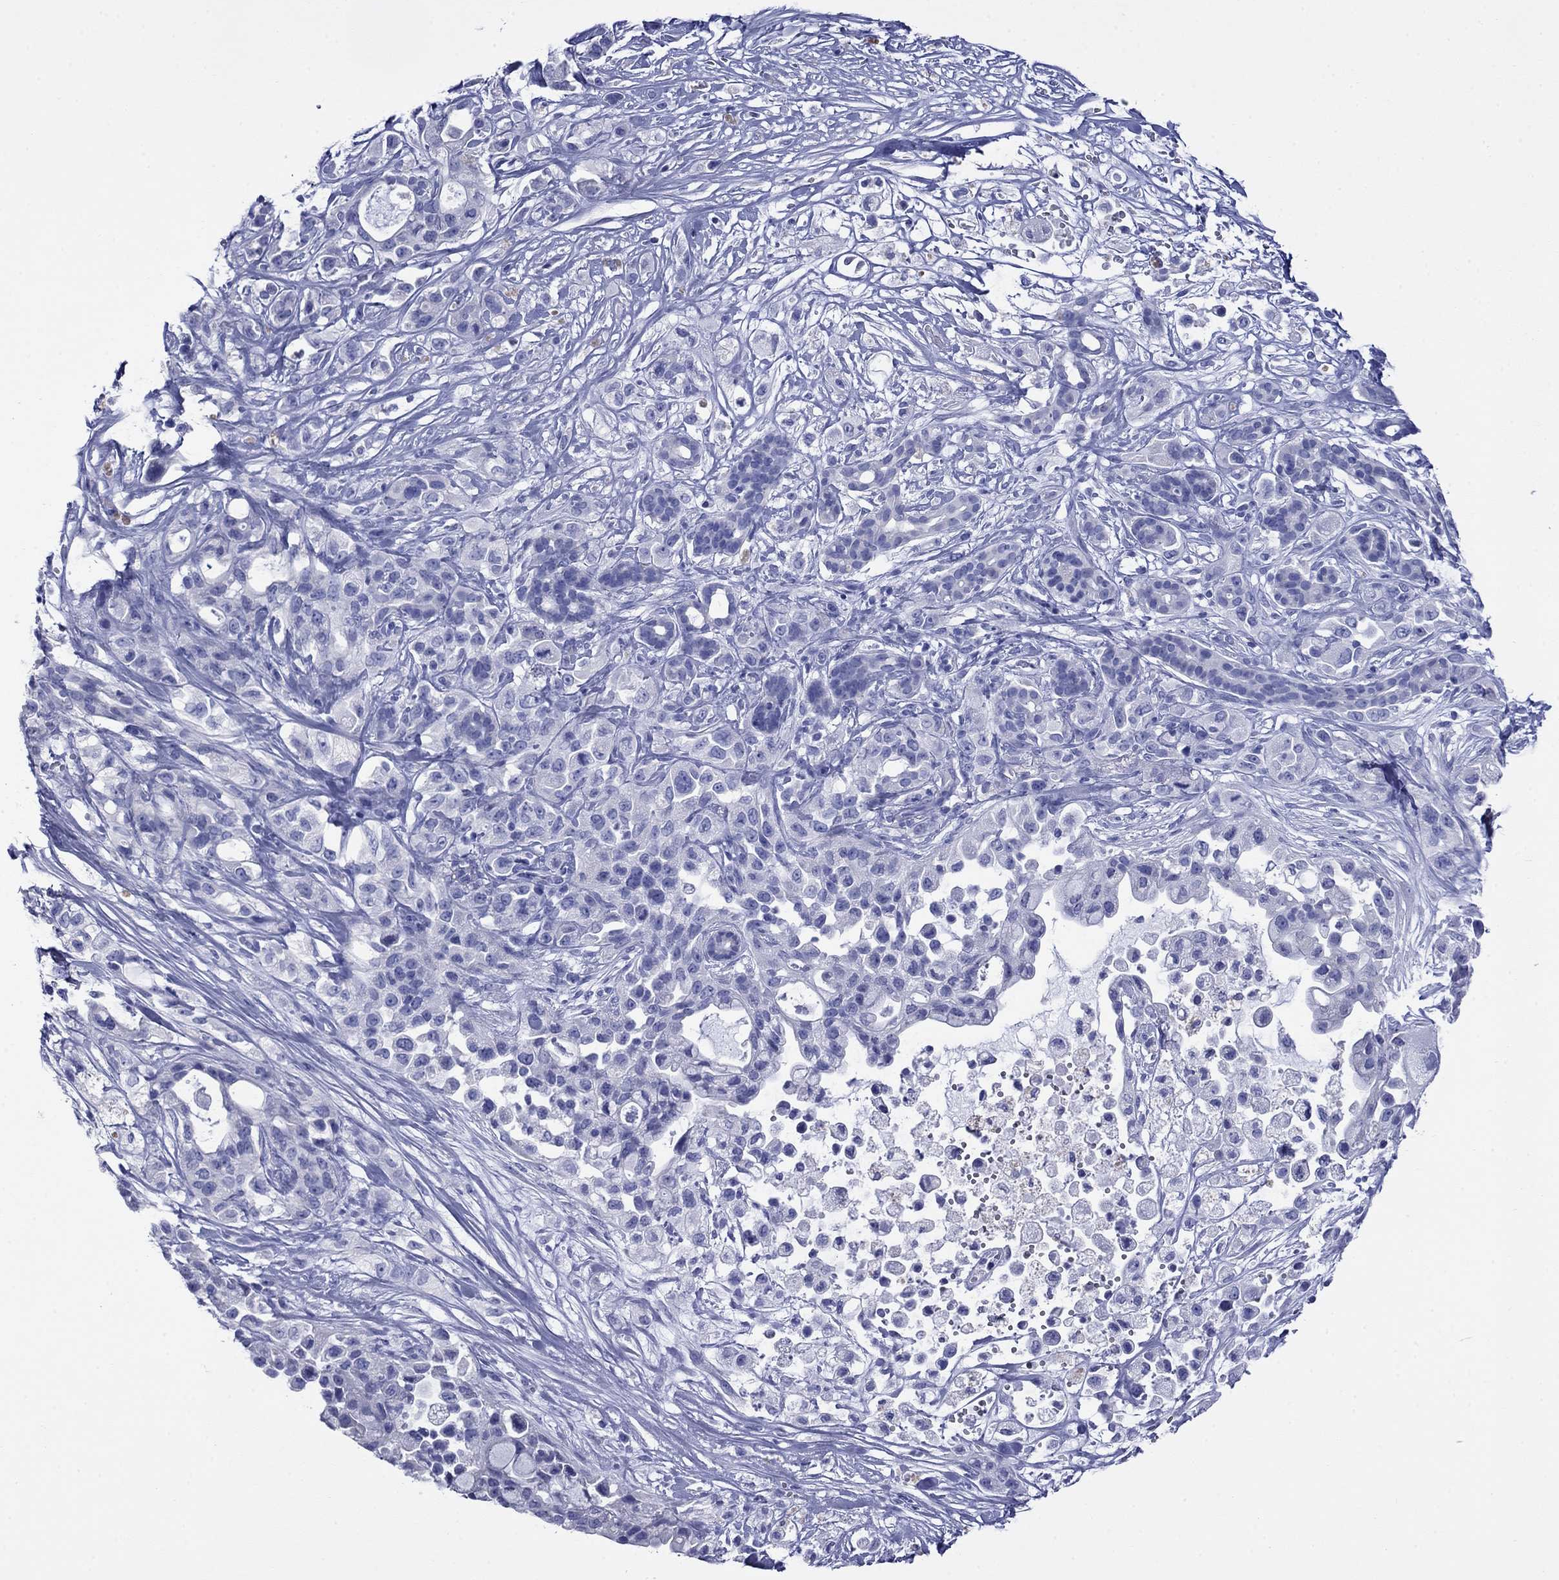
{"staining": {"intensity": "negative", "quantity": "none", "location": "none"}, "tissue": "pancreatic cancer", "cell_type": "Tumor cells", "image_type": "cancer", "snomed": [{"axis": "morphology", "description": "Adenocarcinoma, NOS"}, {"axis": "topography", "description": "Pancreas"}], "caption": "An immunohistochemistry histopathology image of pancreatic cancer (adenocarcinoma) is shown. There is no staining in tumor cells of pancreatic cancer (adenocarcinoma).", "gene": "GIP", "patient": {"sex": "male", "age": 44}}